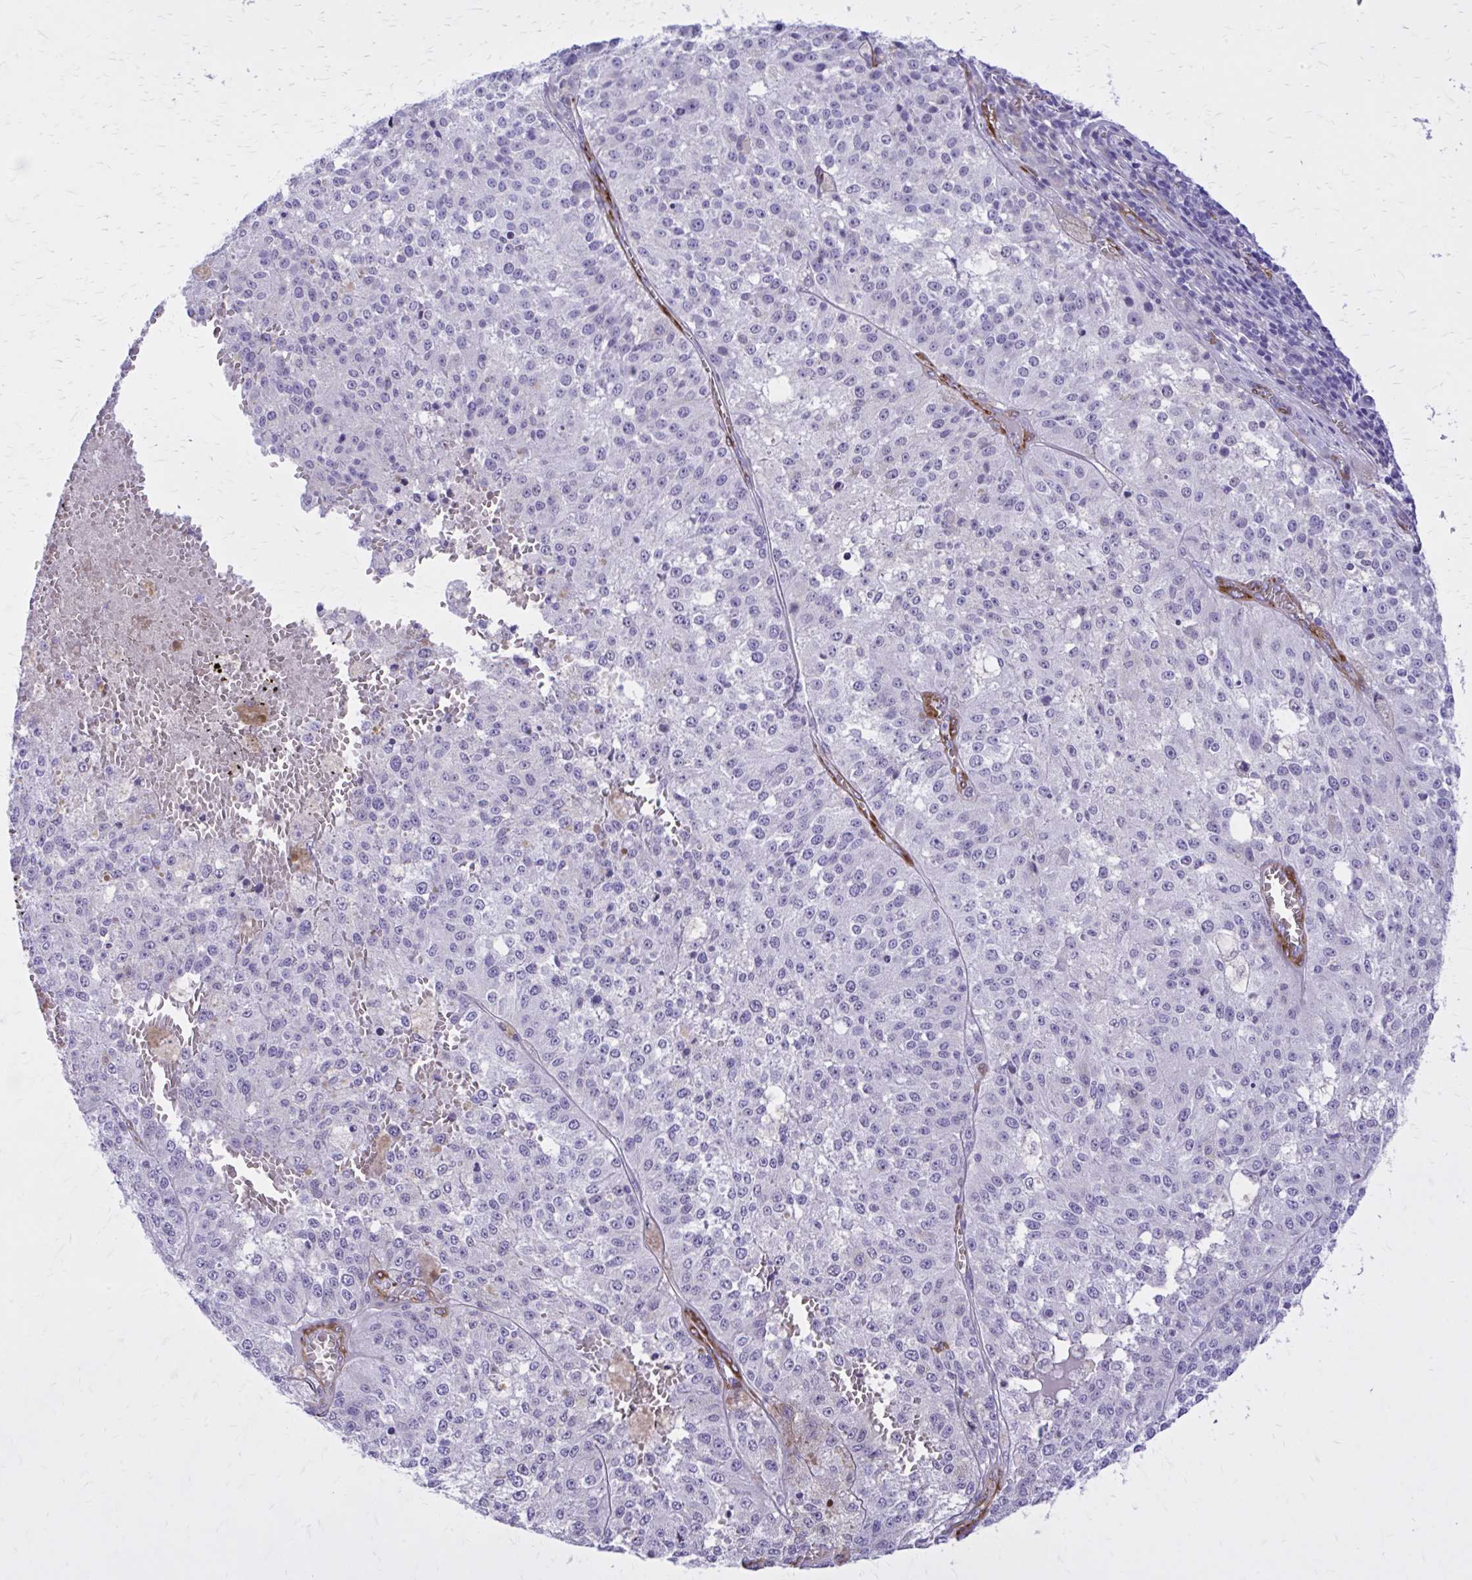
{"staining": {"intensity": "negative", "quantity": "none", "location": "none"}, "tissue": "melanoma", "cell_type": "Tumor cells", "image_type": "cancer", "snomed": [{"axis": "morphology", "description": "Malignant melanoma, Metastatic site"}, {"axis": "topography", "description": "Lymph node"}], "caption": "Tumor cells are negative for brown protein staining in malignant melanoma (metastatic site).", "gene": "EPB41L1", "patient": {"sex": "female", "age": 64}}